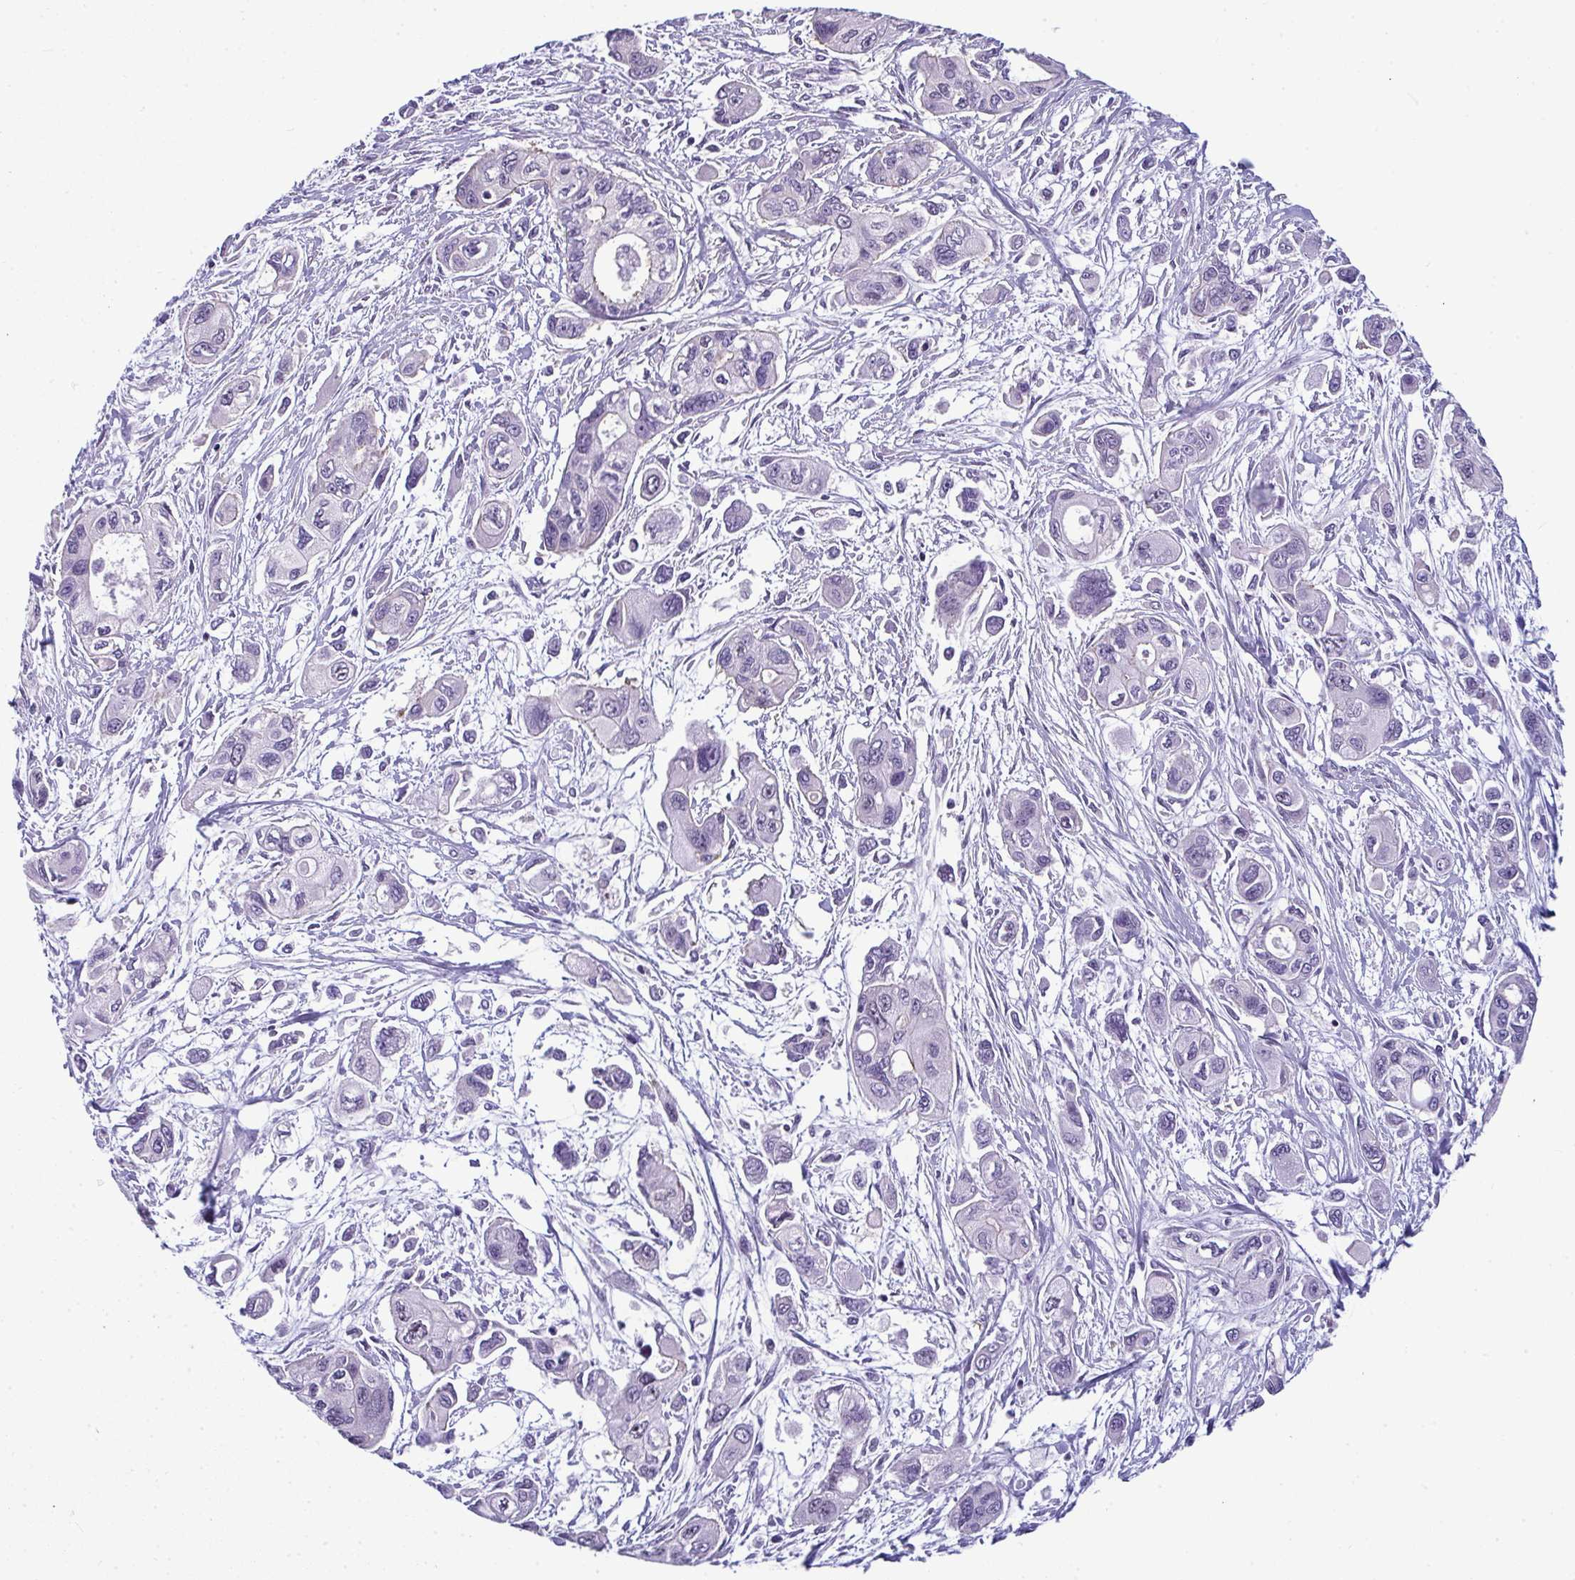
{"staining": {"intensity": "negative", "quantity": "none", "location": "none"}, "tissue": "pancreatic cancer", "cell_type": "Tumor cells", "image_type": "cancer", "snomed": [{"axis": "morphology", "description": "Adenocarcinoma, NOS"}, {"axis": "topography", "description": "Pancreas"}], "caption": "Human pancreatic adenocarcinoma stained for a protein using immunohistochemistry shows no positivity in tumor cells.", "gene": "SUZ12", "patient": {"sex": "female", "age": 47}}